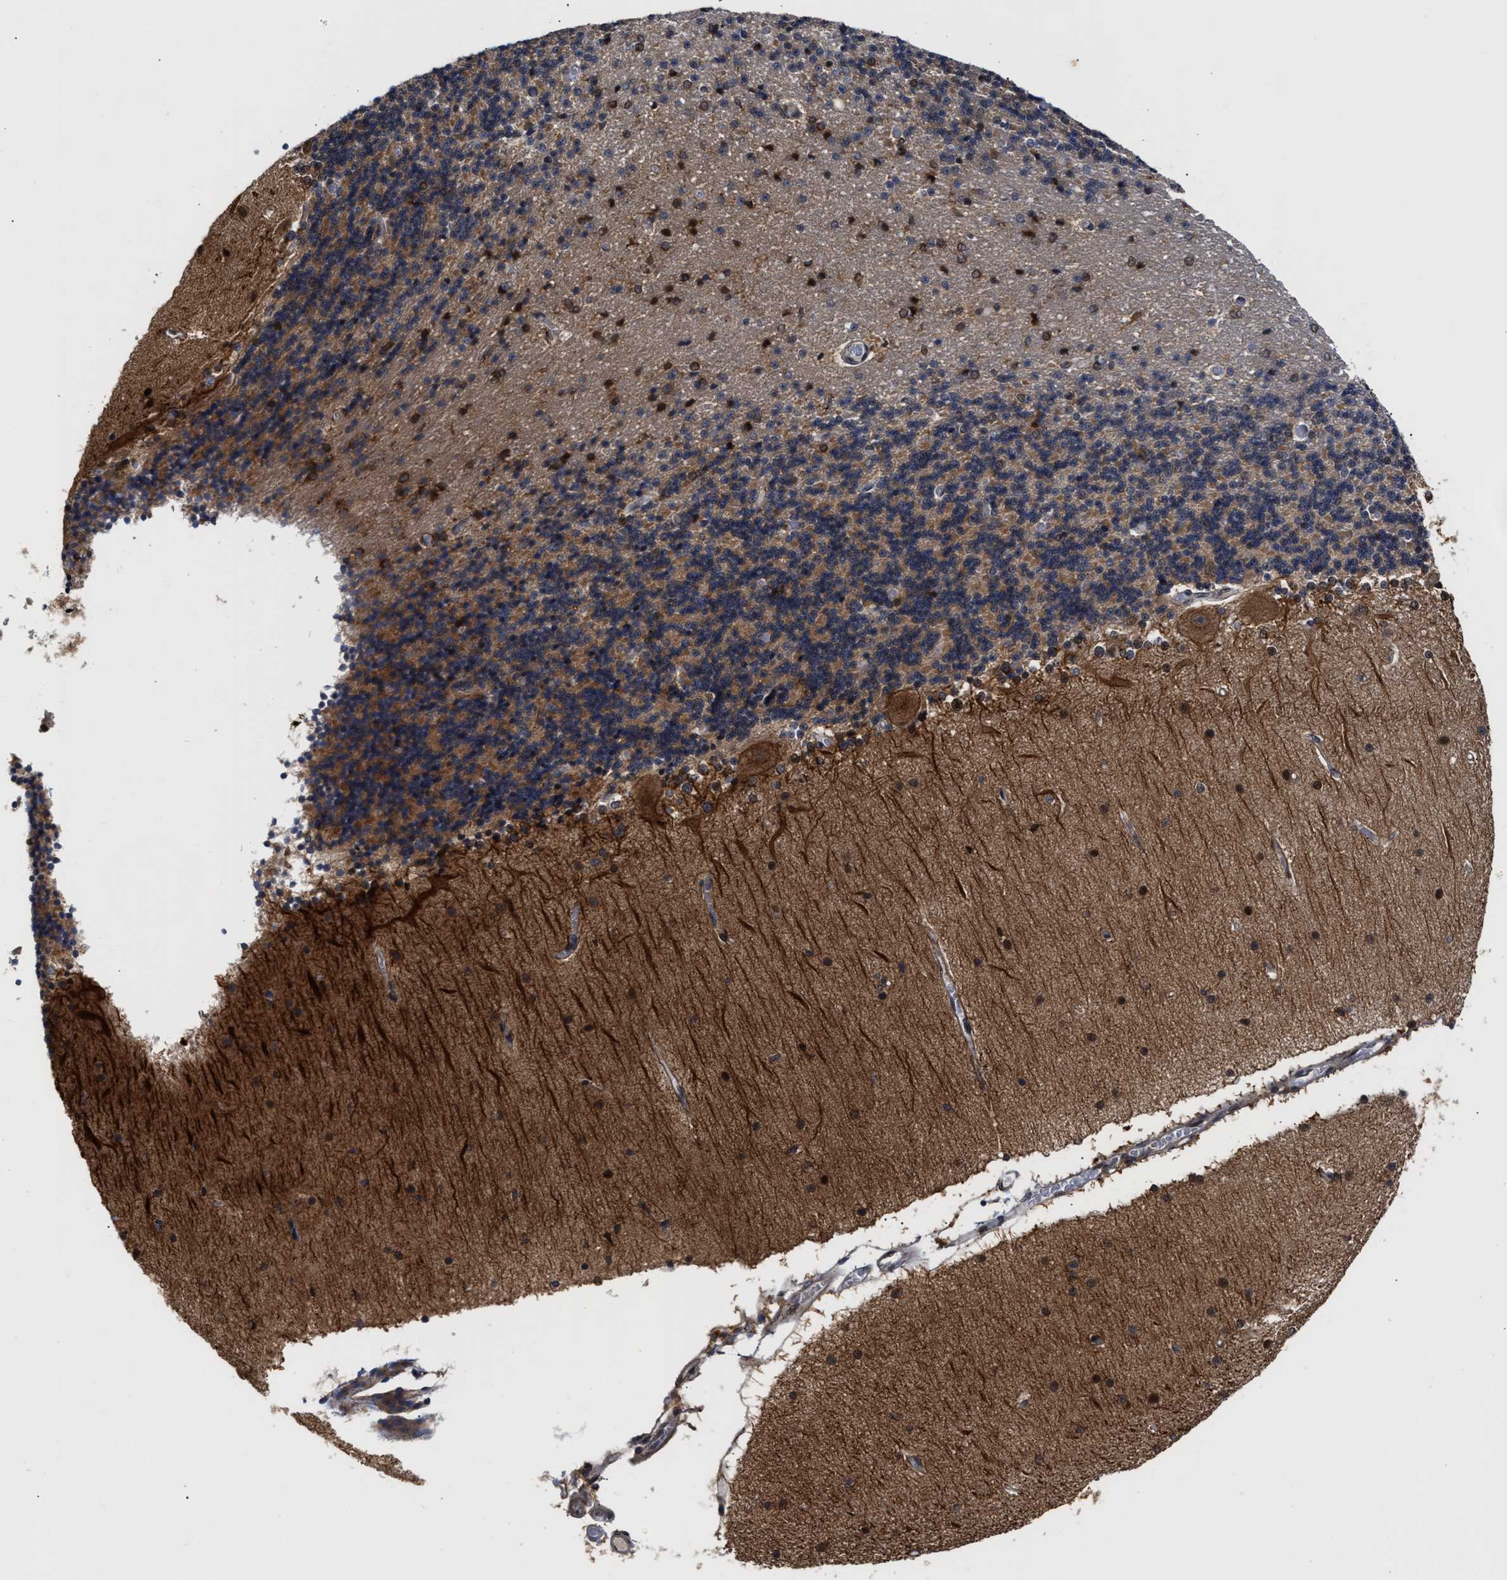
{"staining": {"intensity": "moderate", "quantity": "25%-75%", "location": "cytoplasmic/membranous"}, "tissue": "cerebellum", "cell_type": "Cells in granular layer", "image_type": "normal", "snomed": [{"axis": "morphology", "description": "Normal tissue, NOS"}, {"axis": "topography", "description": "Cerebellum"}], "caption": "Immunohistochemistry photomicrograph of benign cerebellum: cerebellum stained using IHC reveals medium levels of moderate protein expression localized specifically in the cytoplasmic/membranous of cells in granular layer, appearing as a cytoplasmic/membranous brown color.", "gene": "CLIP2", "patient": {"sex": "female", "age": 54}}